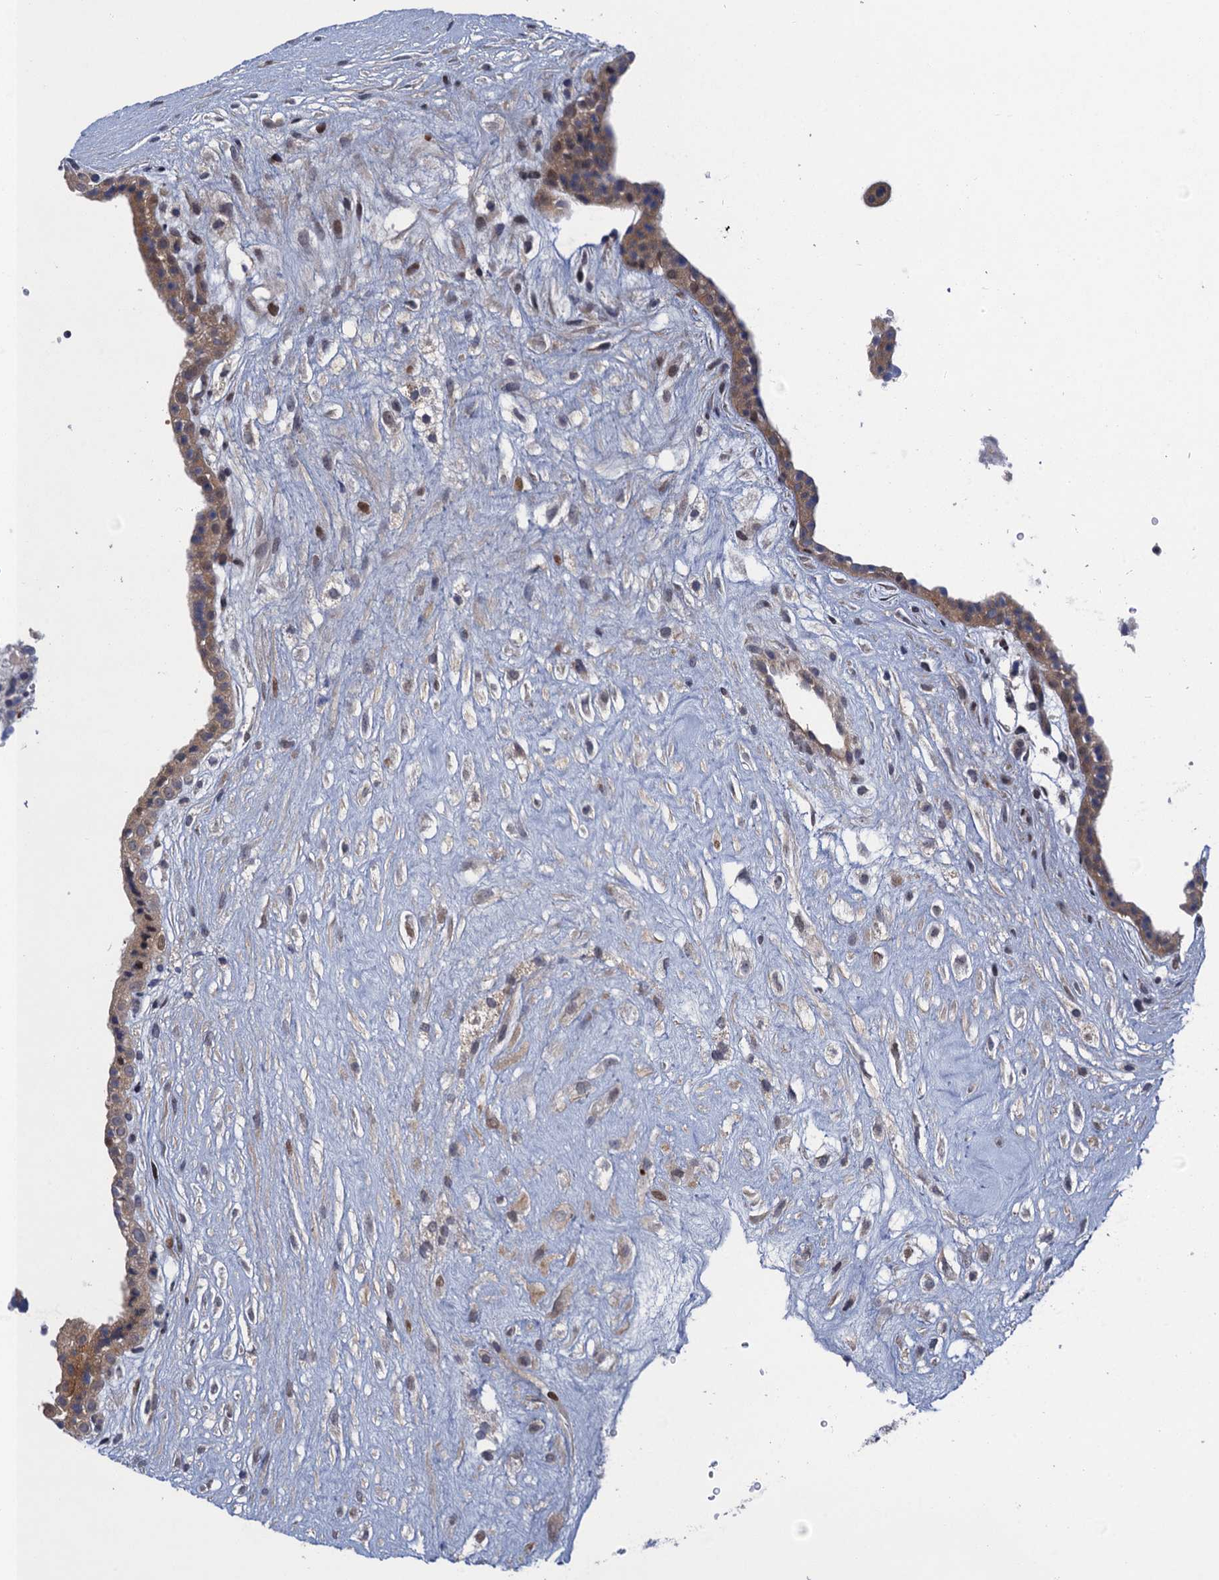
{"staining": {"intensity": "moderate", "quantity": ">75%", "location": "cytoplasmic/membranous,nuclear"}, "tissue": "placenta", "cell_type": "Decidual cells", "image_type": "normal", "snomed": [{"axis": "morphology", "description": "Normal tissue, NOS"}, {"axis": "topography", "description": "Placenta"}], "caption": "Immunohistochemical staining of unremarkable placenta reveals moderate cytoplasmic/membranous,nuclear protein staining in about >75% of decidual cells.", "gene": "NEK8", "patient": {"sex": "female", "age": 18}}